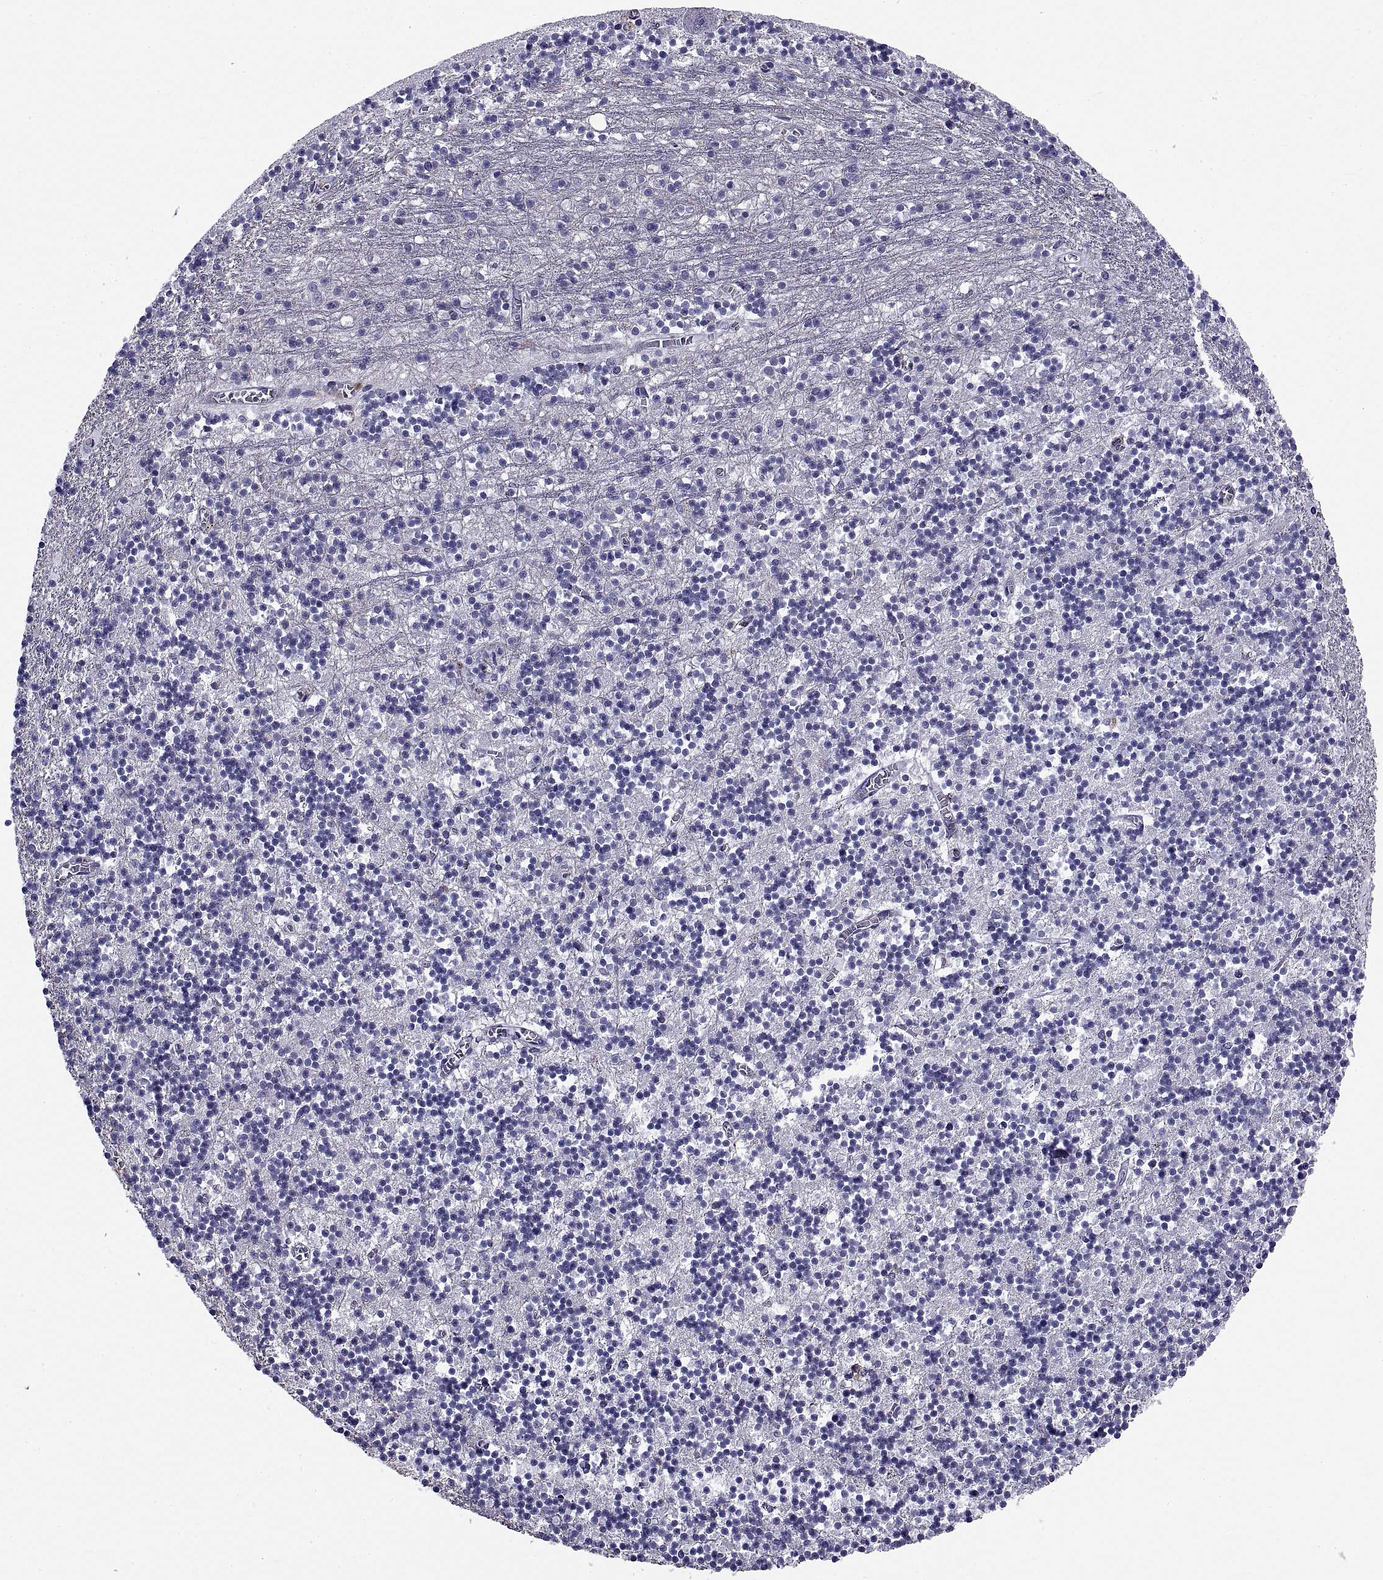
{"staining": {"intensity": "negative", "quantity": "none", "location": "none"}, "tissue": "cerebellum", "cell_type": "Cells in granular layer", "image_type": "normal", "snomed": [{"axis": "morphology", "description": "Normal tissue, NOS"}, {"axis": "topography", "description": "Cerebellum"}], "caption": "This is an IHC micrograph of benign human cerebellum. There is no expression in cells in granular layer.", "gene": "TGFBR3L", "patient": {"sex": "female", "age": 64}}